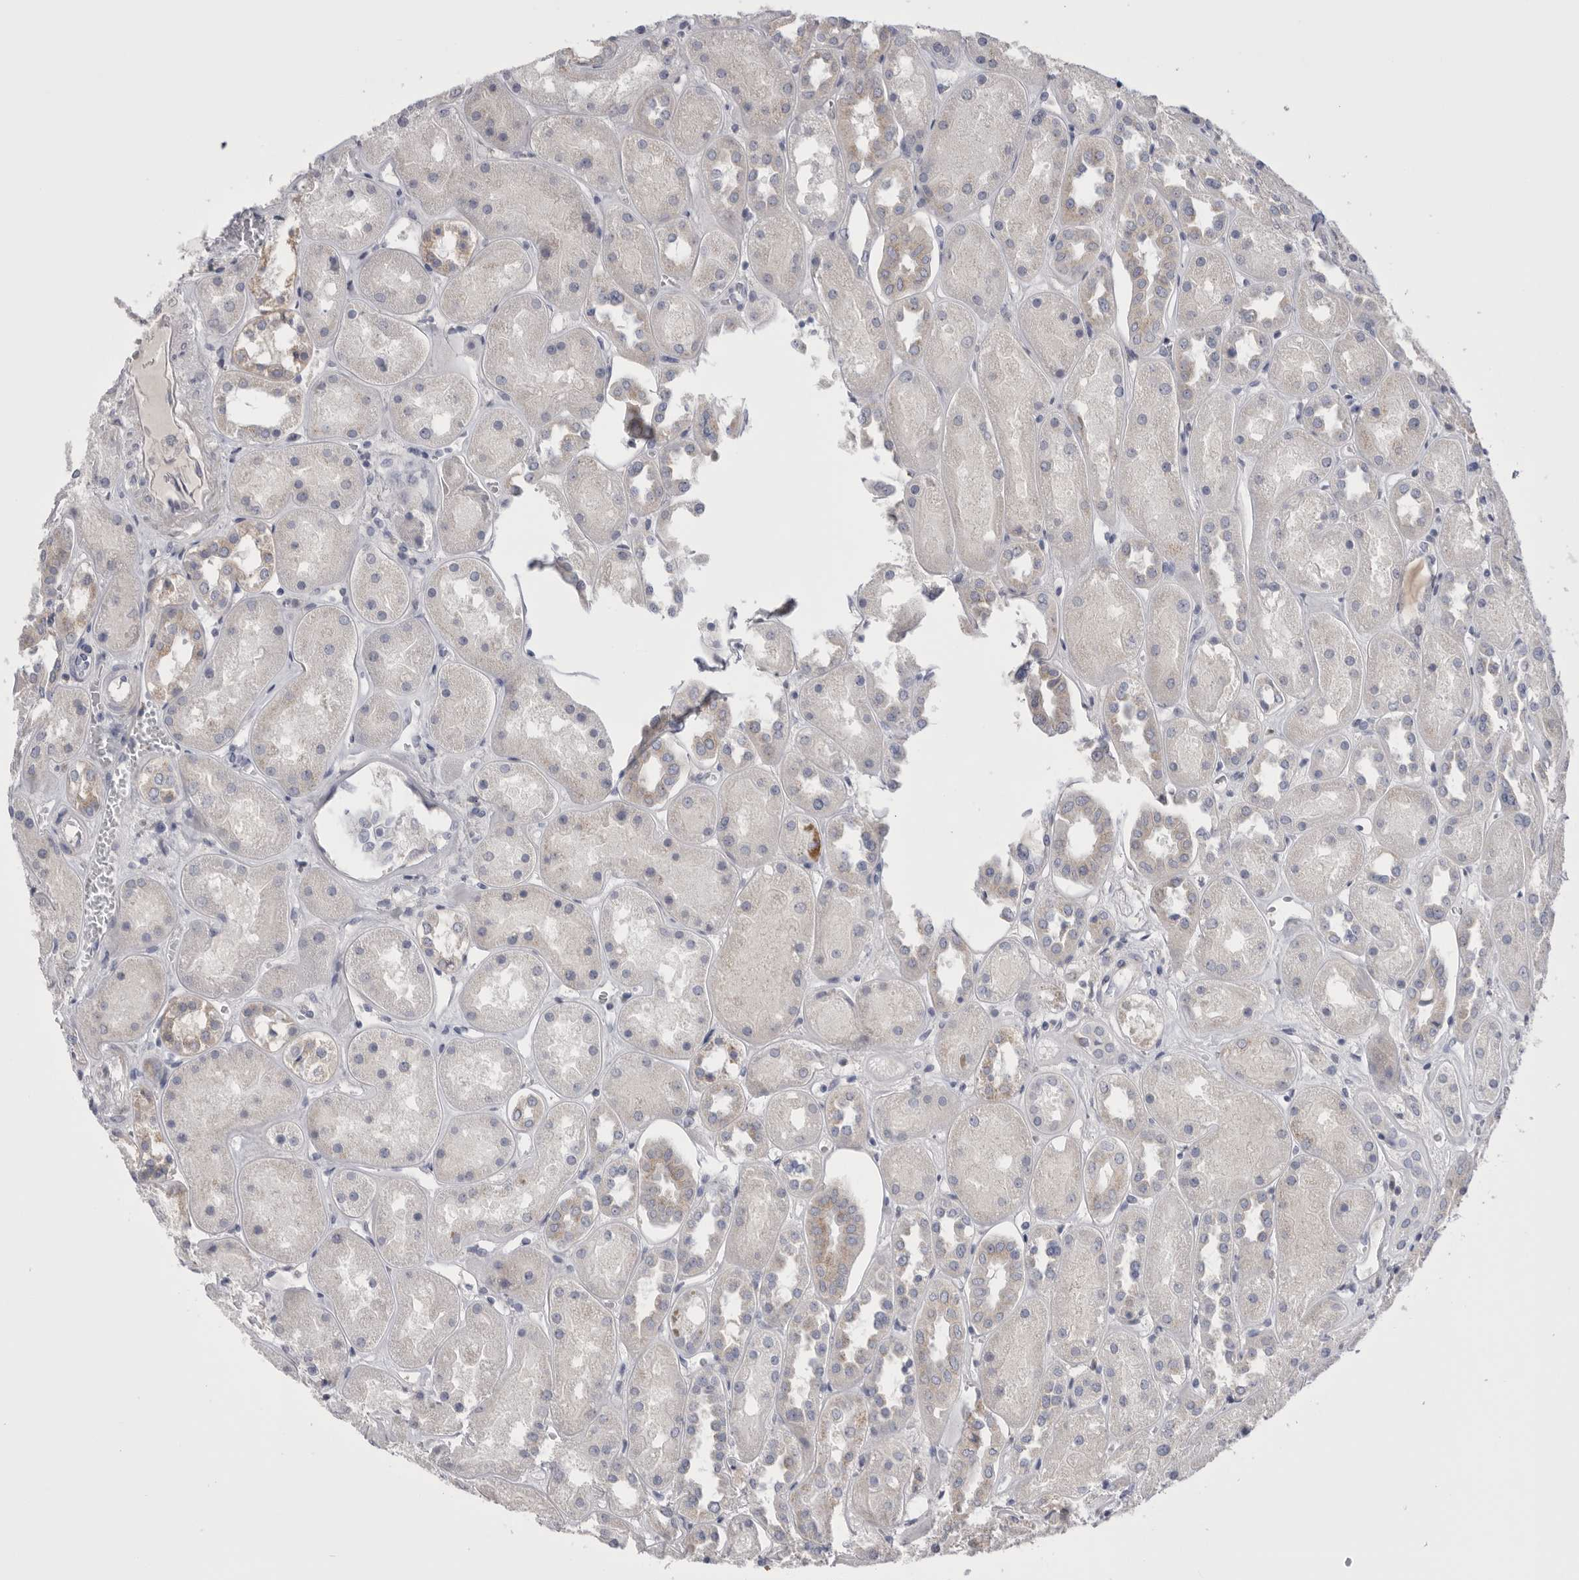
{"staining": {"intensity": "weak", "quantity": "<25%", "location": "nuclear"}, "tissue": "kidney", "cell_type": "Cells in glomeruli", "image_type": "normal", "snomed": [{"axis": "morphology", "description": "Normal tissue, NOS"}, {"axis": "topography", "description": "Kidney"}], "caption": "The micrograph displays no staining of cells in glomeruli in unremarkable kidney.", "gene": "CCDC126", "patient": {"sex": "male", "age": 70}}